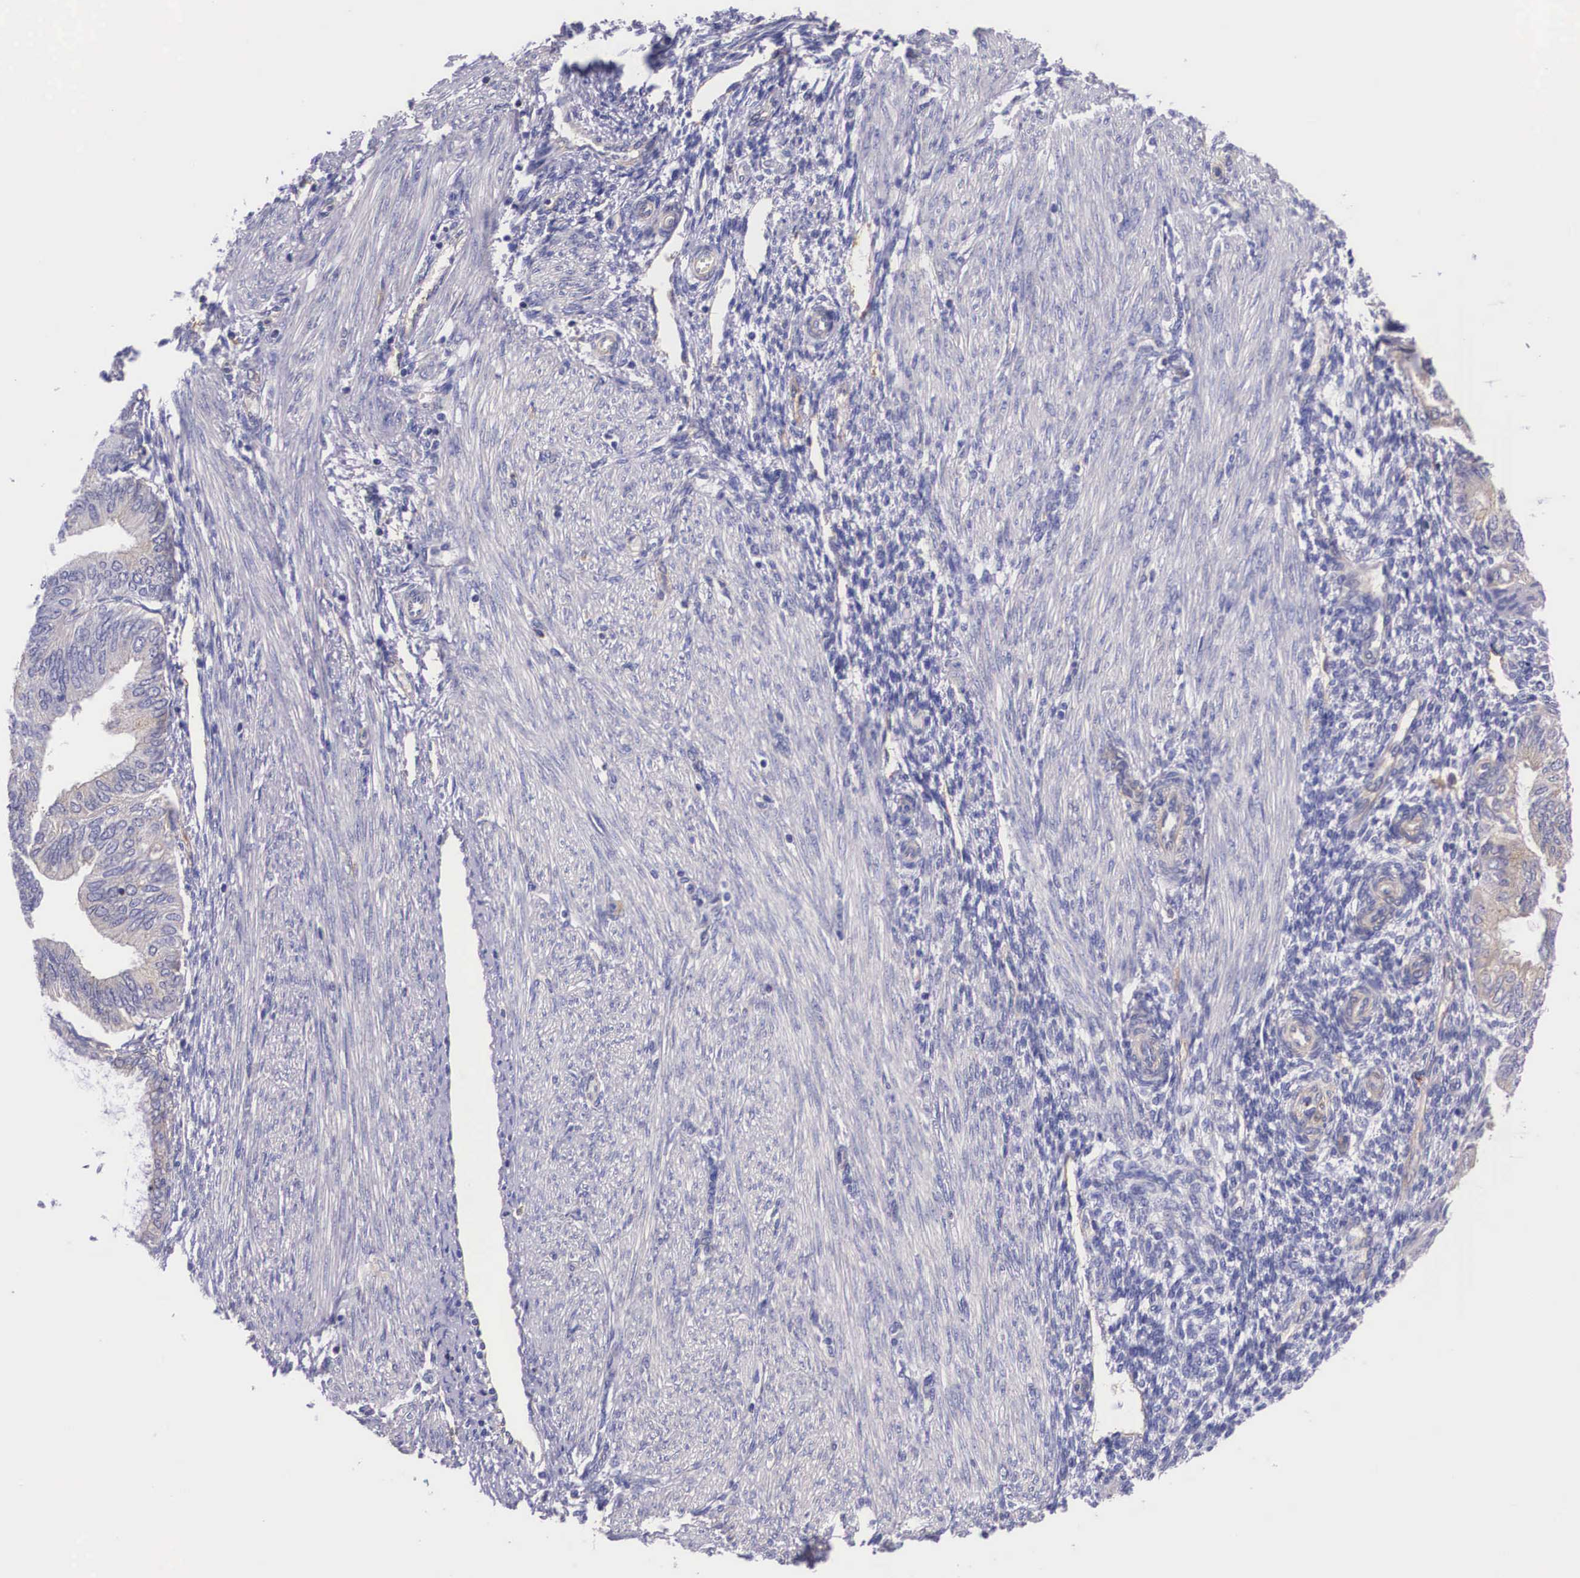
{"staining": {"intensity": "weak", "quantity": "<25%", "location": "cytoplasmic/membranous"}, "tissue": "endometrial cancer", "cell_type": "Tumor cells", "image_type": "cancer", "snomed": [{"axis": "morphology", "description": "Adenocarcinoma, NOS"}, {"axis": "topography", "description": "Endometrium"}], "caption": "The photomicrograph shows no significant staining in tumor cells of adenocarcinoma (endometrial). The staining was performed using DAB (3,3'-diaminobenzidine) to visualize the protein expression in brown, while the nuclei were stained in blue with hematoxylin (Magnification: 20x).", "gene": "BCAR1", "patient": {"sex": "female", "age": 51}}